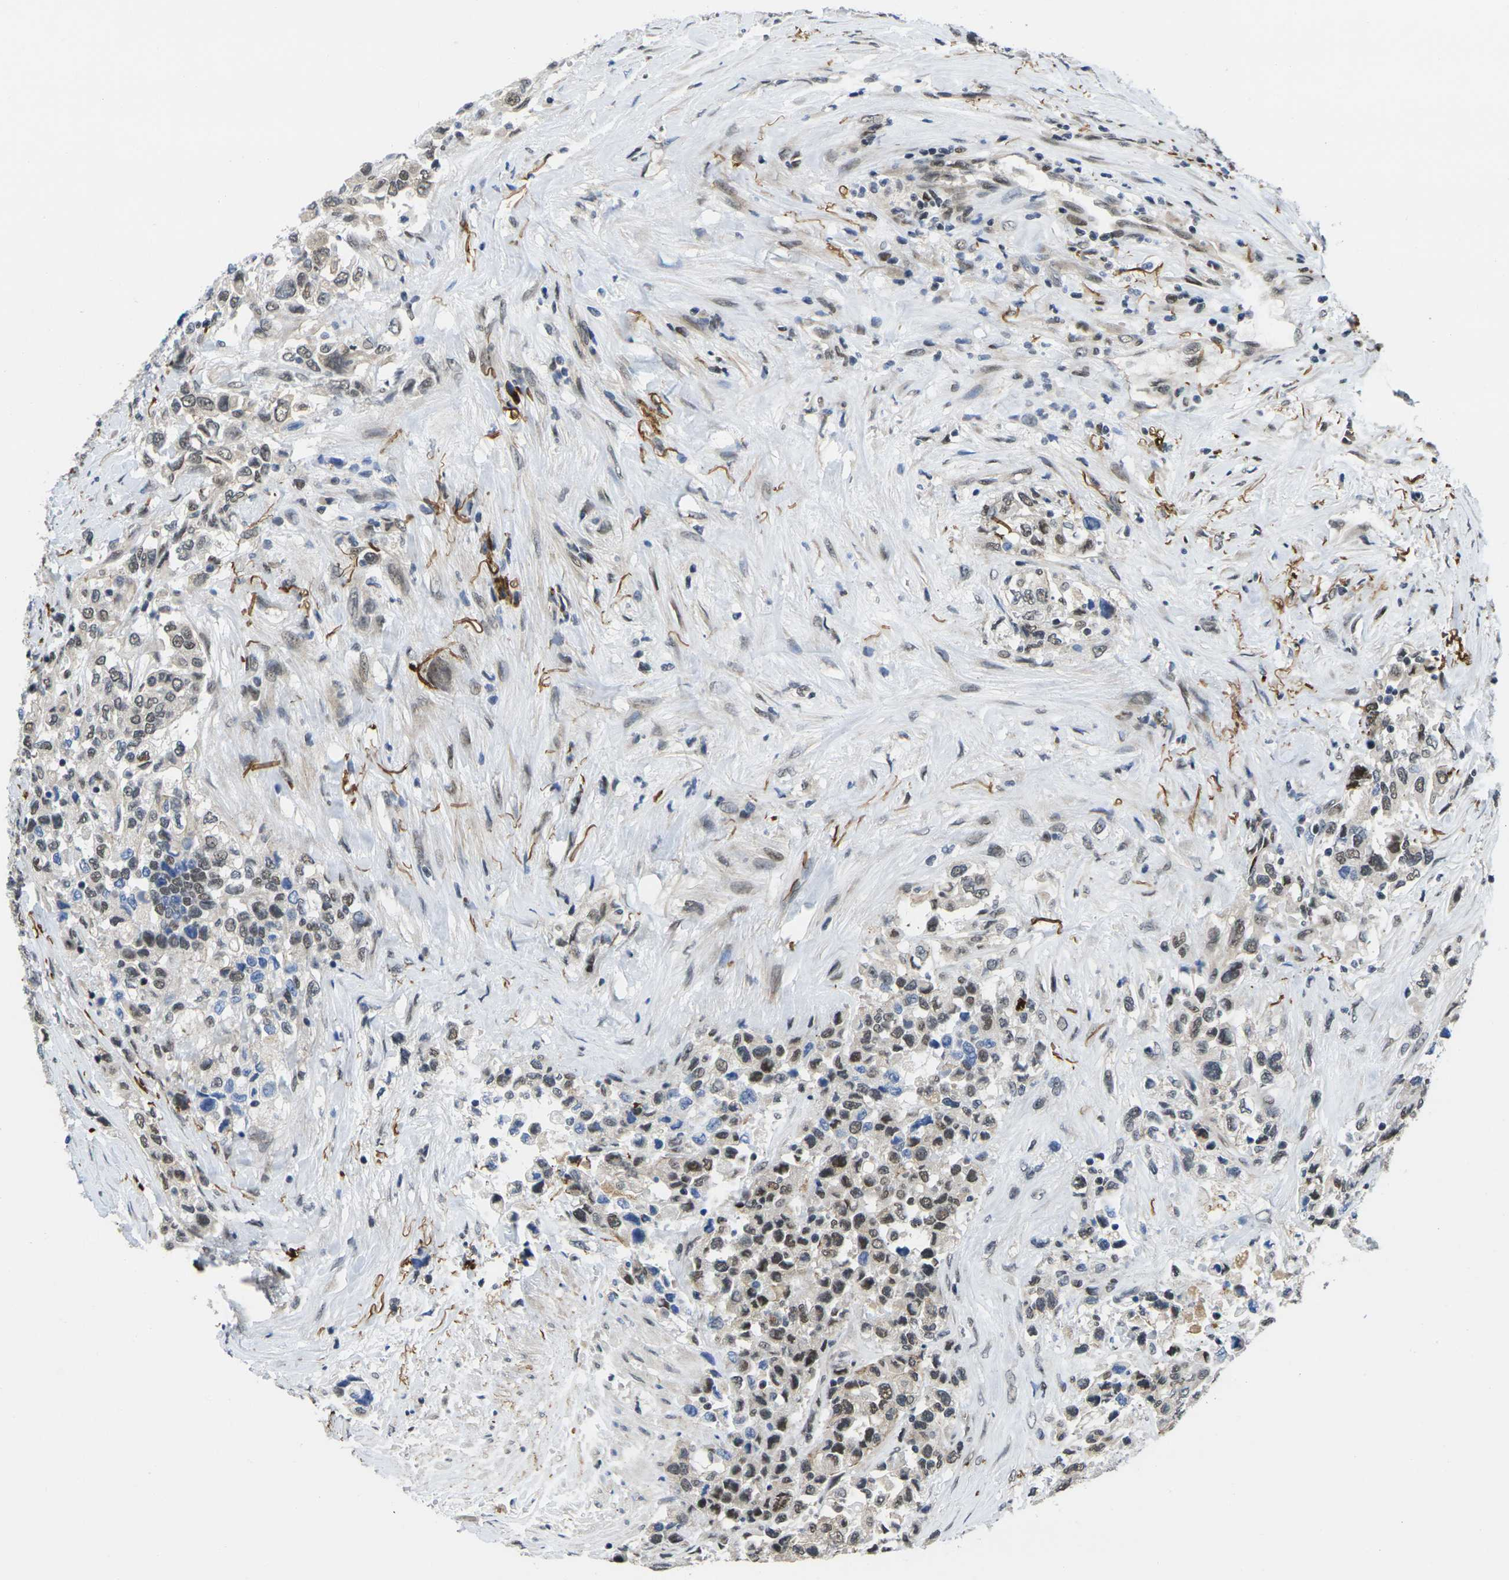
{"staining": {"intensity": "moderate", "quantity": ">75%", "location": "nuclear"}, "tissue": "urothelial cancer", "cell_type": "Tumor cells", "image_type": "cancer", "snomed": [{"axis": "morphology", "description": "Urothelial carcinoma, High grade"}, {"axis": "topography", "description": "Urinary bladder"}], "caption": "Immunohistochemical staining of high-grade urothelial carcinoma demonstrates medium levels of moderate nuclear protein expression in about >75% of tumor cells.", "gene": "RBM7", "patient": {"sex": "female", "age": 80}}